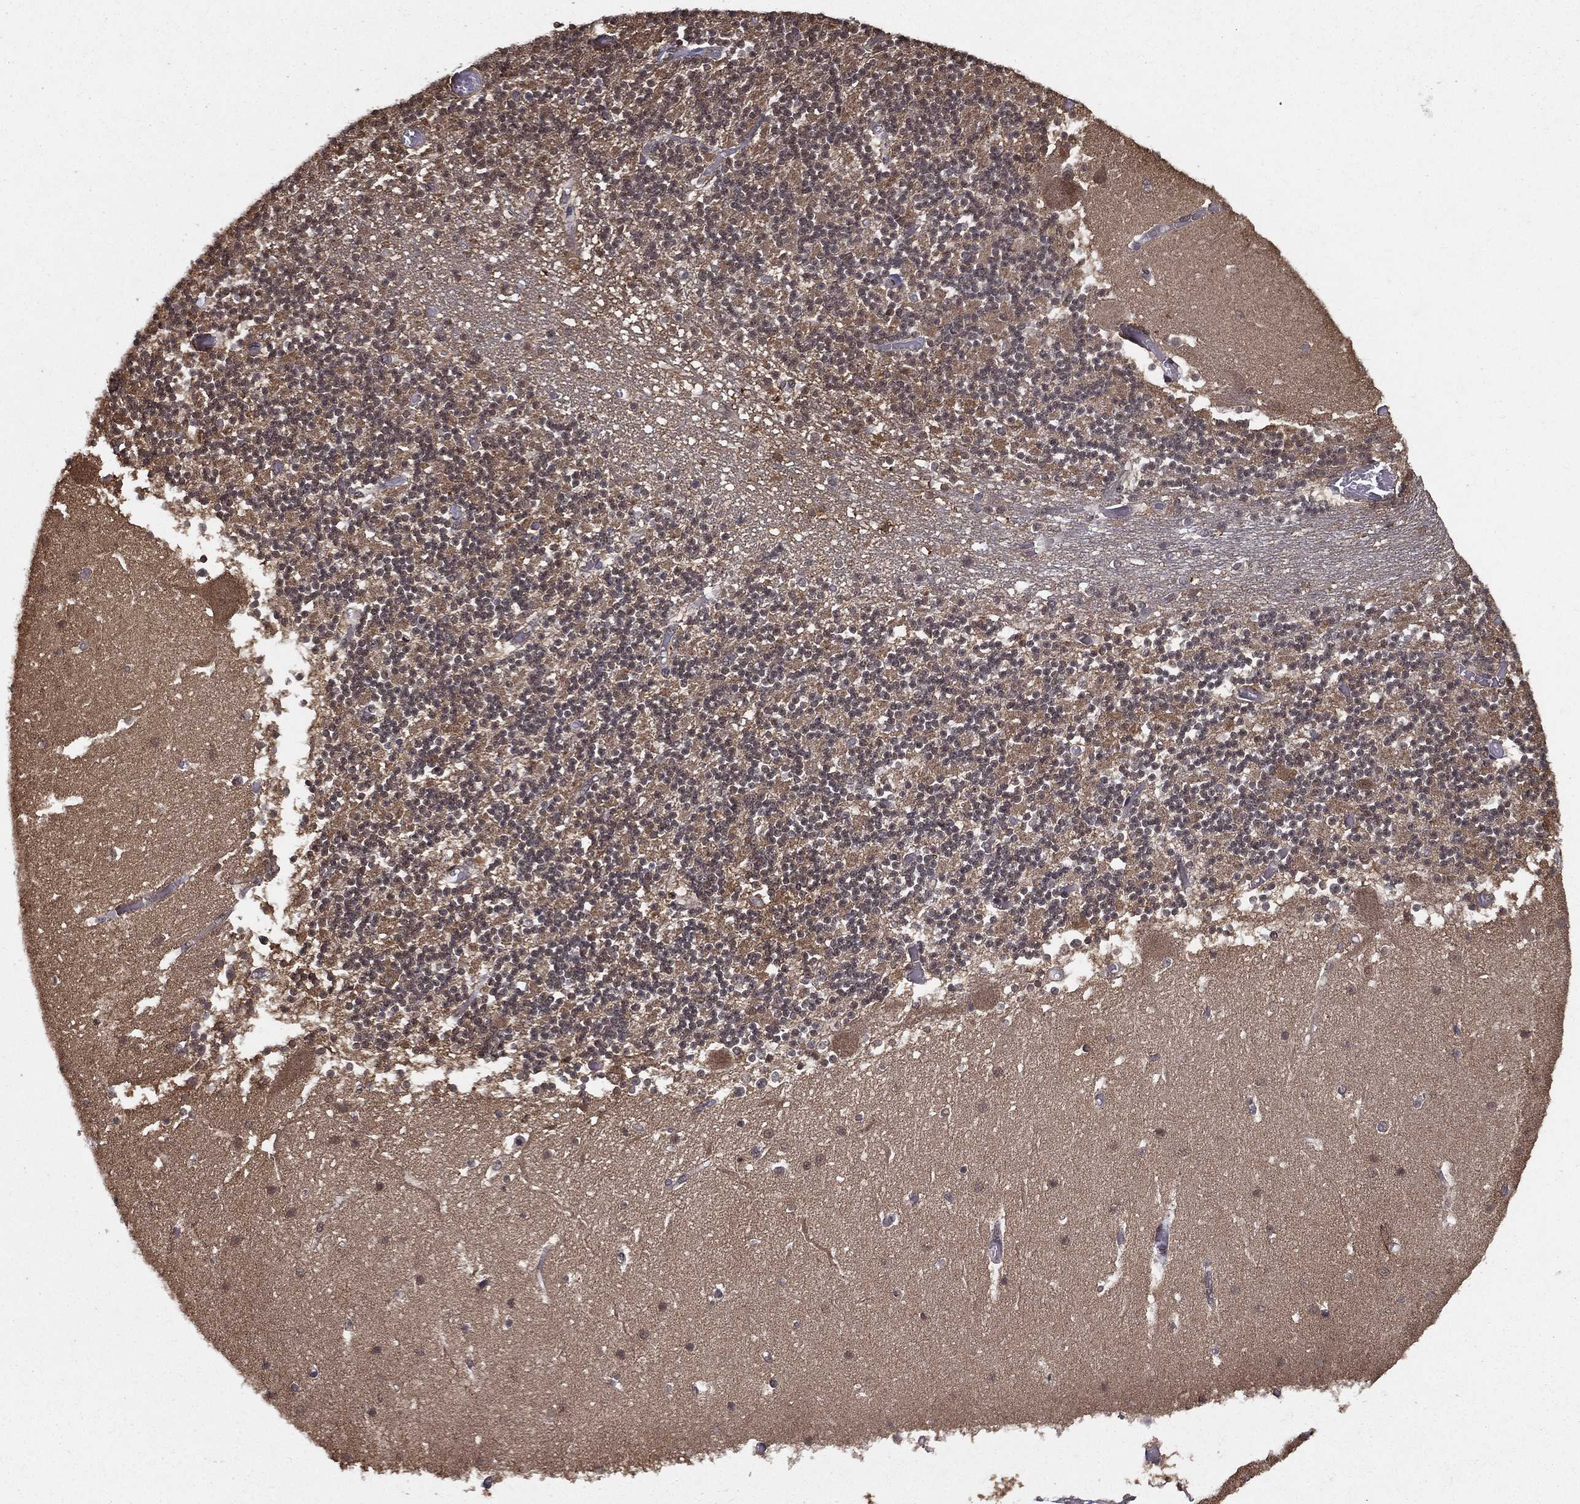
{"staining": {"intensity": "negative", "quantity": "none", "location": "none"}, "tissue": "cerebellum", "cell_type": "Cells in granular layer", "image_type": "normal", "snomed": [{"axis": "morphology", "description": "Normal tissue, NOS"}, {"axis": "topography", "description": "Cerebellum"}], "caption": "High power microscopy image of an IHC image of normal cerebellum, revealing no significant staining in cells in granular layer.", "gene": "CARM1", "patient": {"sex": "female", "age": 28}}